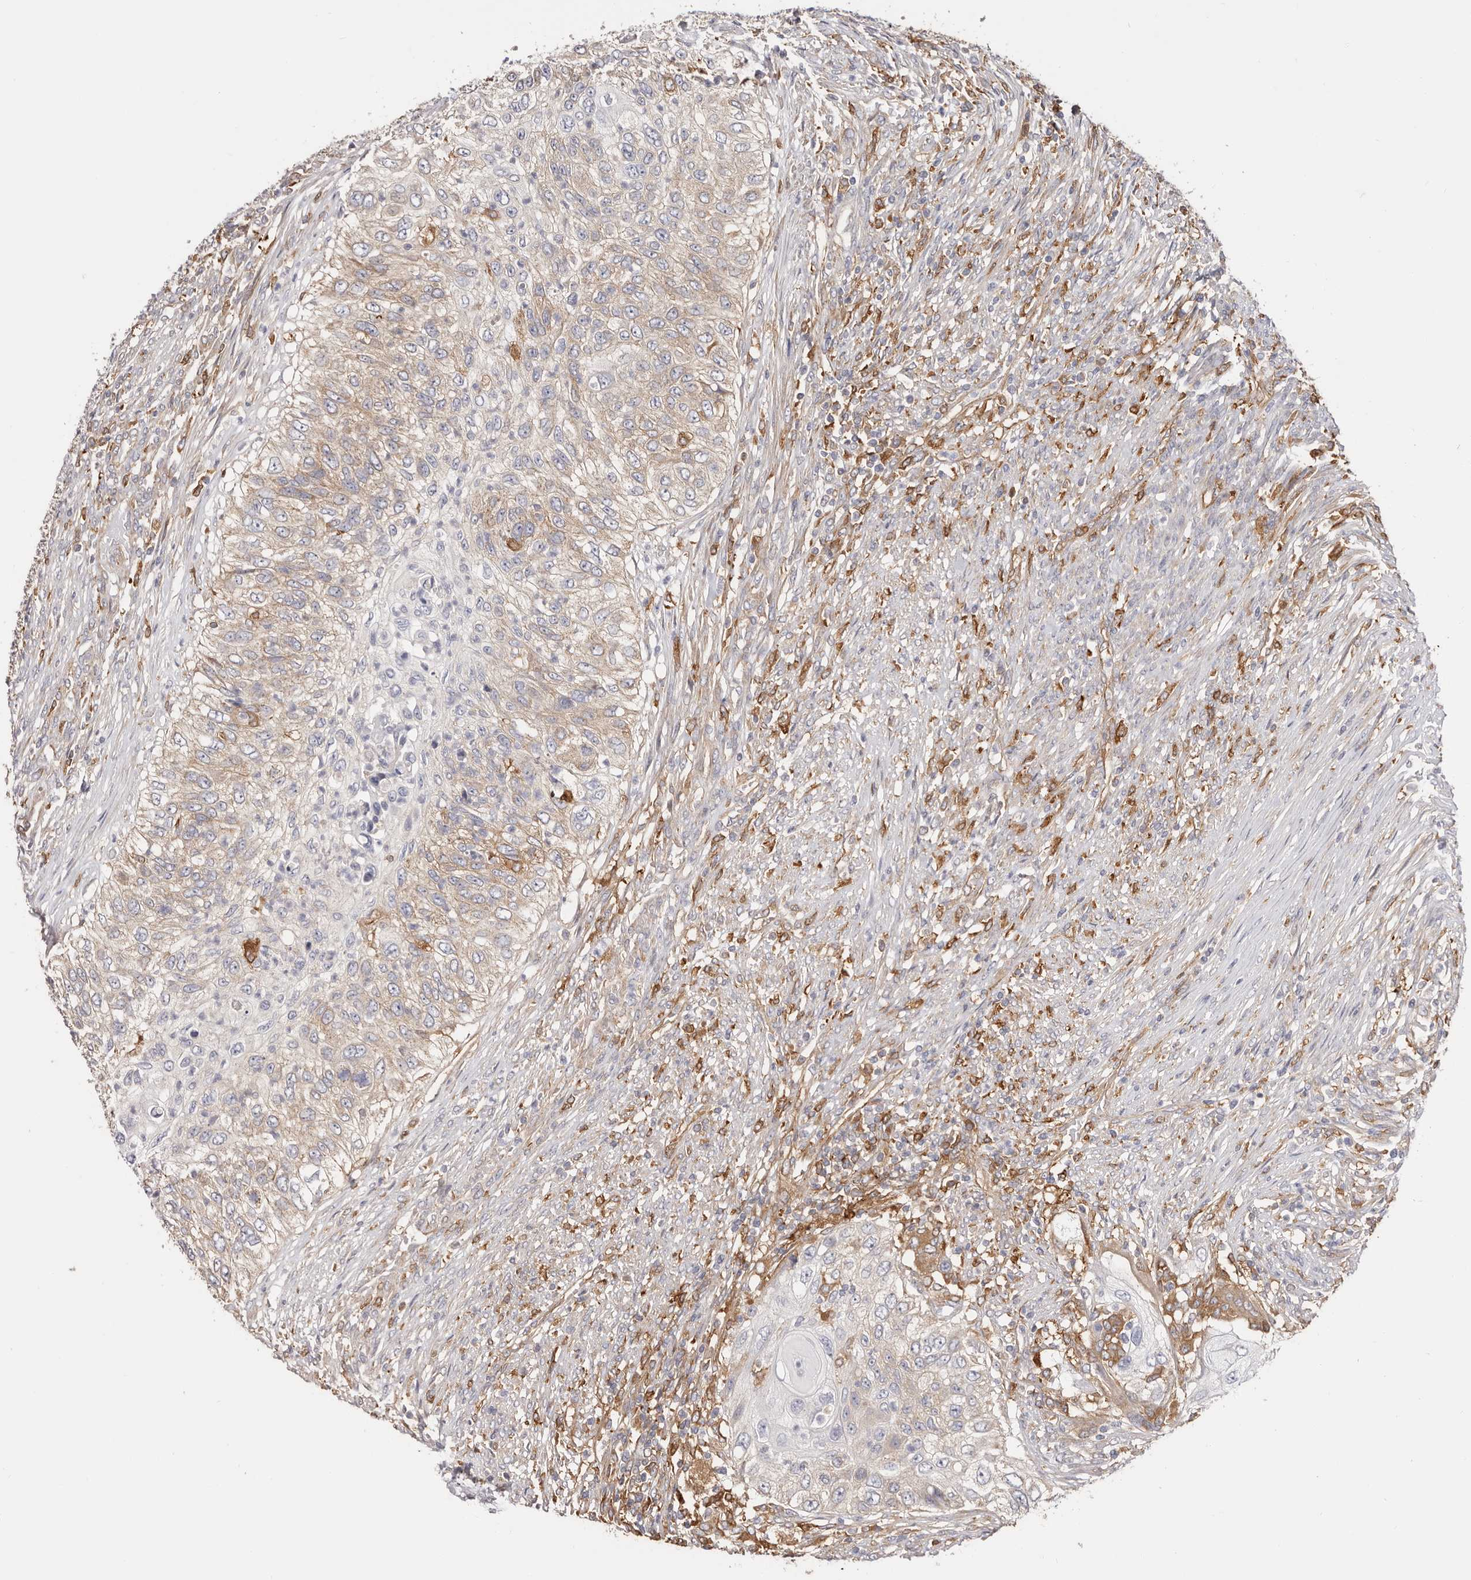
{"staining": {"intensity": "weak", "quantity": "25%-75%", "location": "cytoplasmic/membranous"}, "tissue": "urothelial cancer", "cell_type": "Tumor cells", "image_type": "cancer", "snomed": [{"axis": "morphology", "description": "Urothelial carcinoma, High grade"}, {"axis": "topography", "description": "Urinary bladder"}], "caption": "IHC photomicrograph of urothelial cancer stained for a protein (brown), which displays low levels of weak cytoplasmic/membranous staining in about 25%-75% of tumor cells.", "gene": "LAP3", "patient": {"sex": "female", "age": 60}}